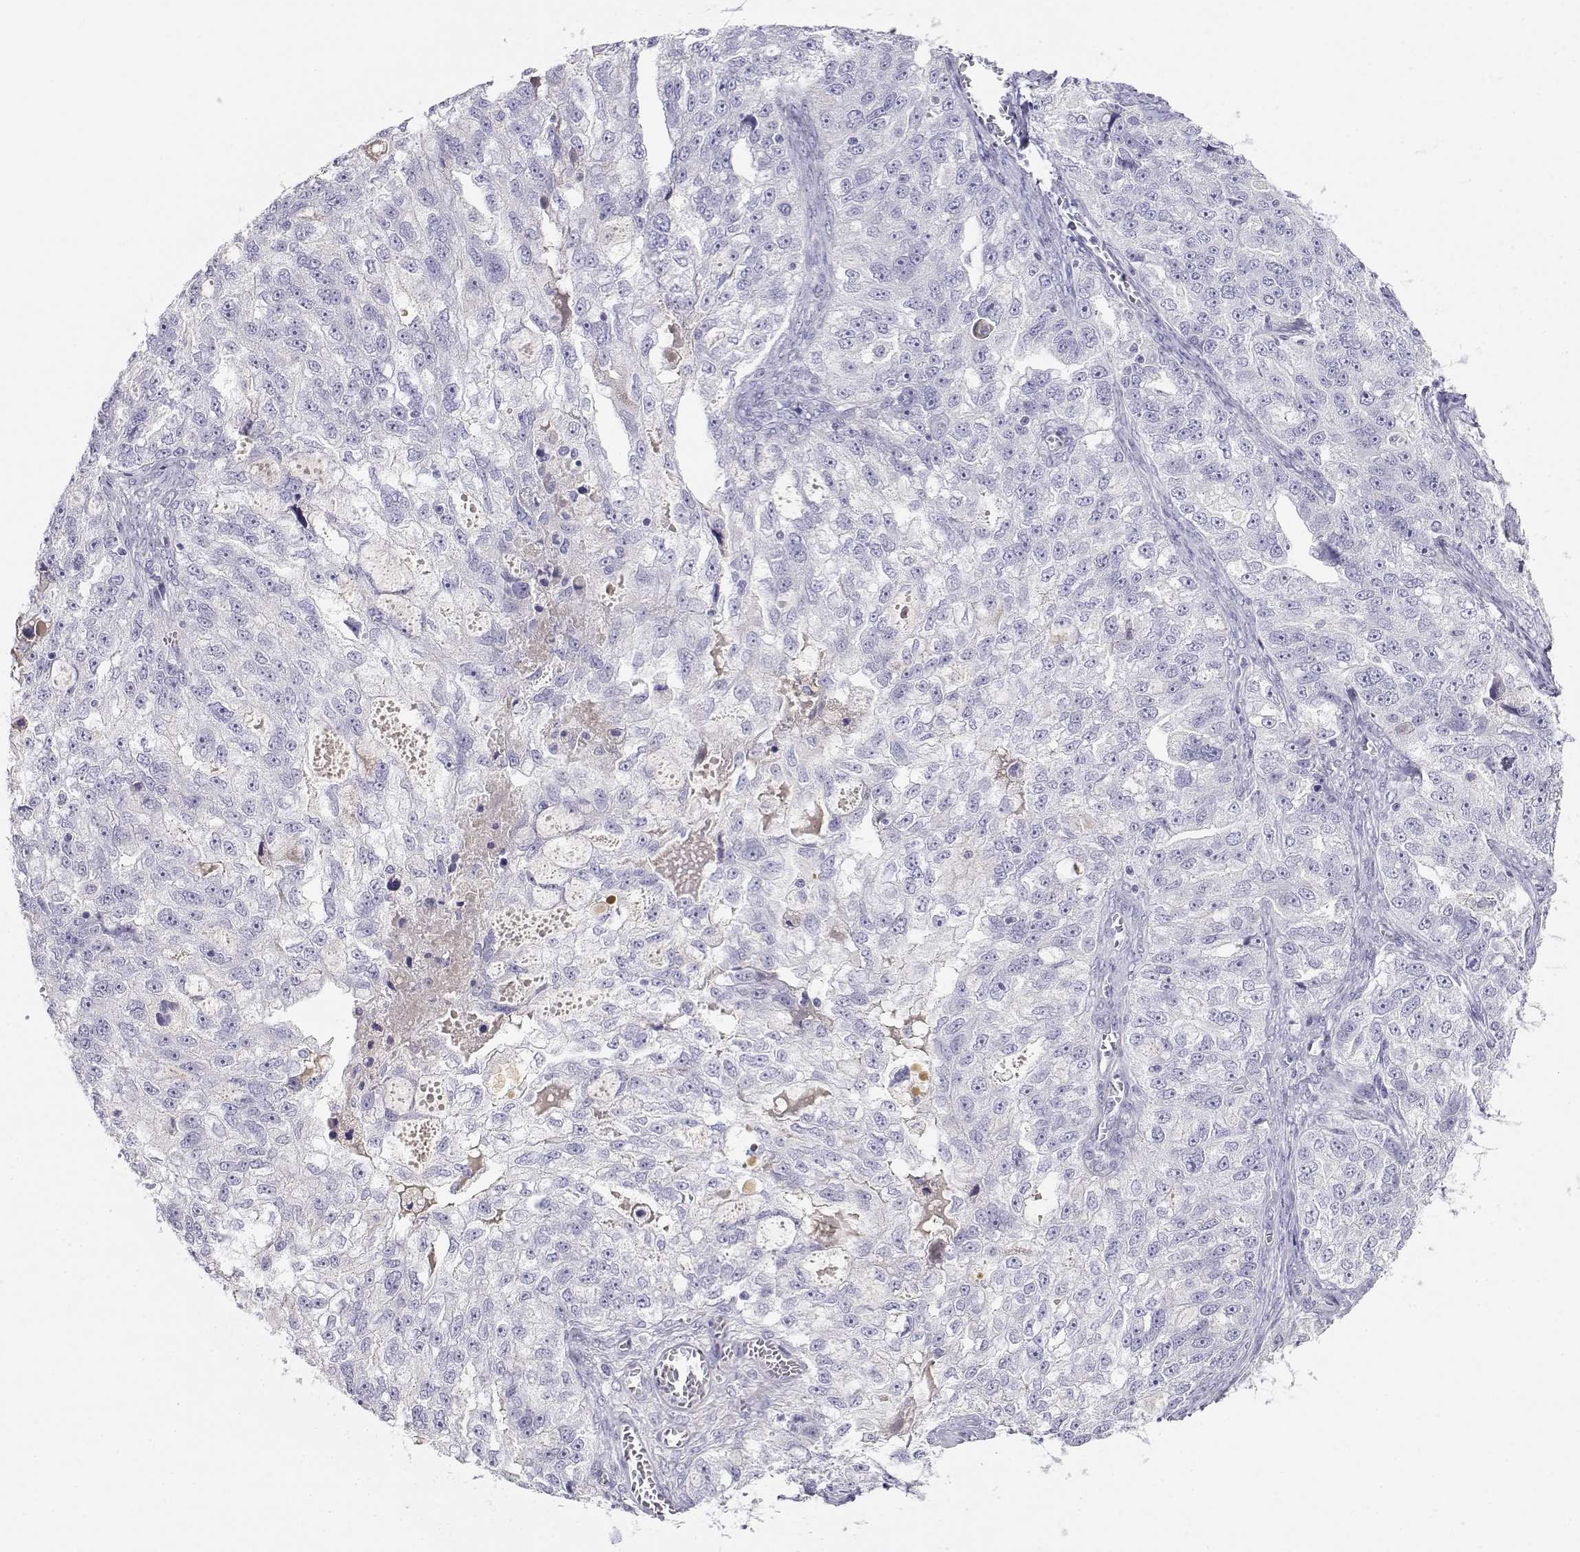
{"staining": {"intensity": "negative", "quantity": "none", "location": "none"}, "tissue": "ovarian cancer", "cell_type": "Tumor cells", "image_type": "cancer", "snomed": [{"axis": "morphology", "description": "Cystadenocarcinoma, serous, NOS"}, {"axis": "topography", "description": "Ovary"}], "caption": "Tumor cells are negative for protein expression in human serous cystadenocarcinoma (ovarian).", "gene": "GPR174", "patient": {"sex": "female", "age": 51}}